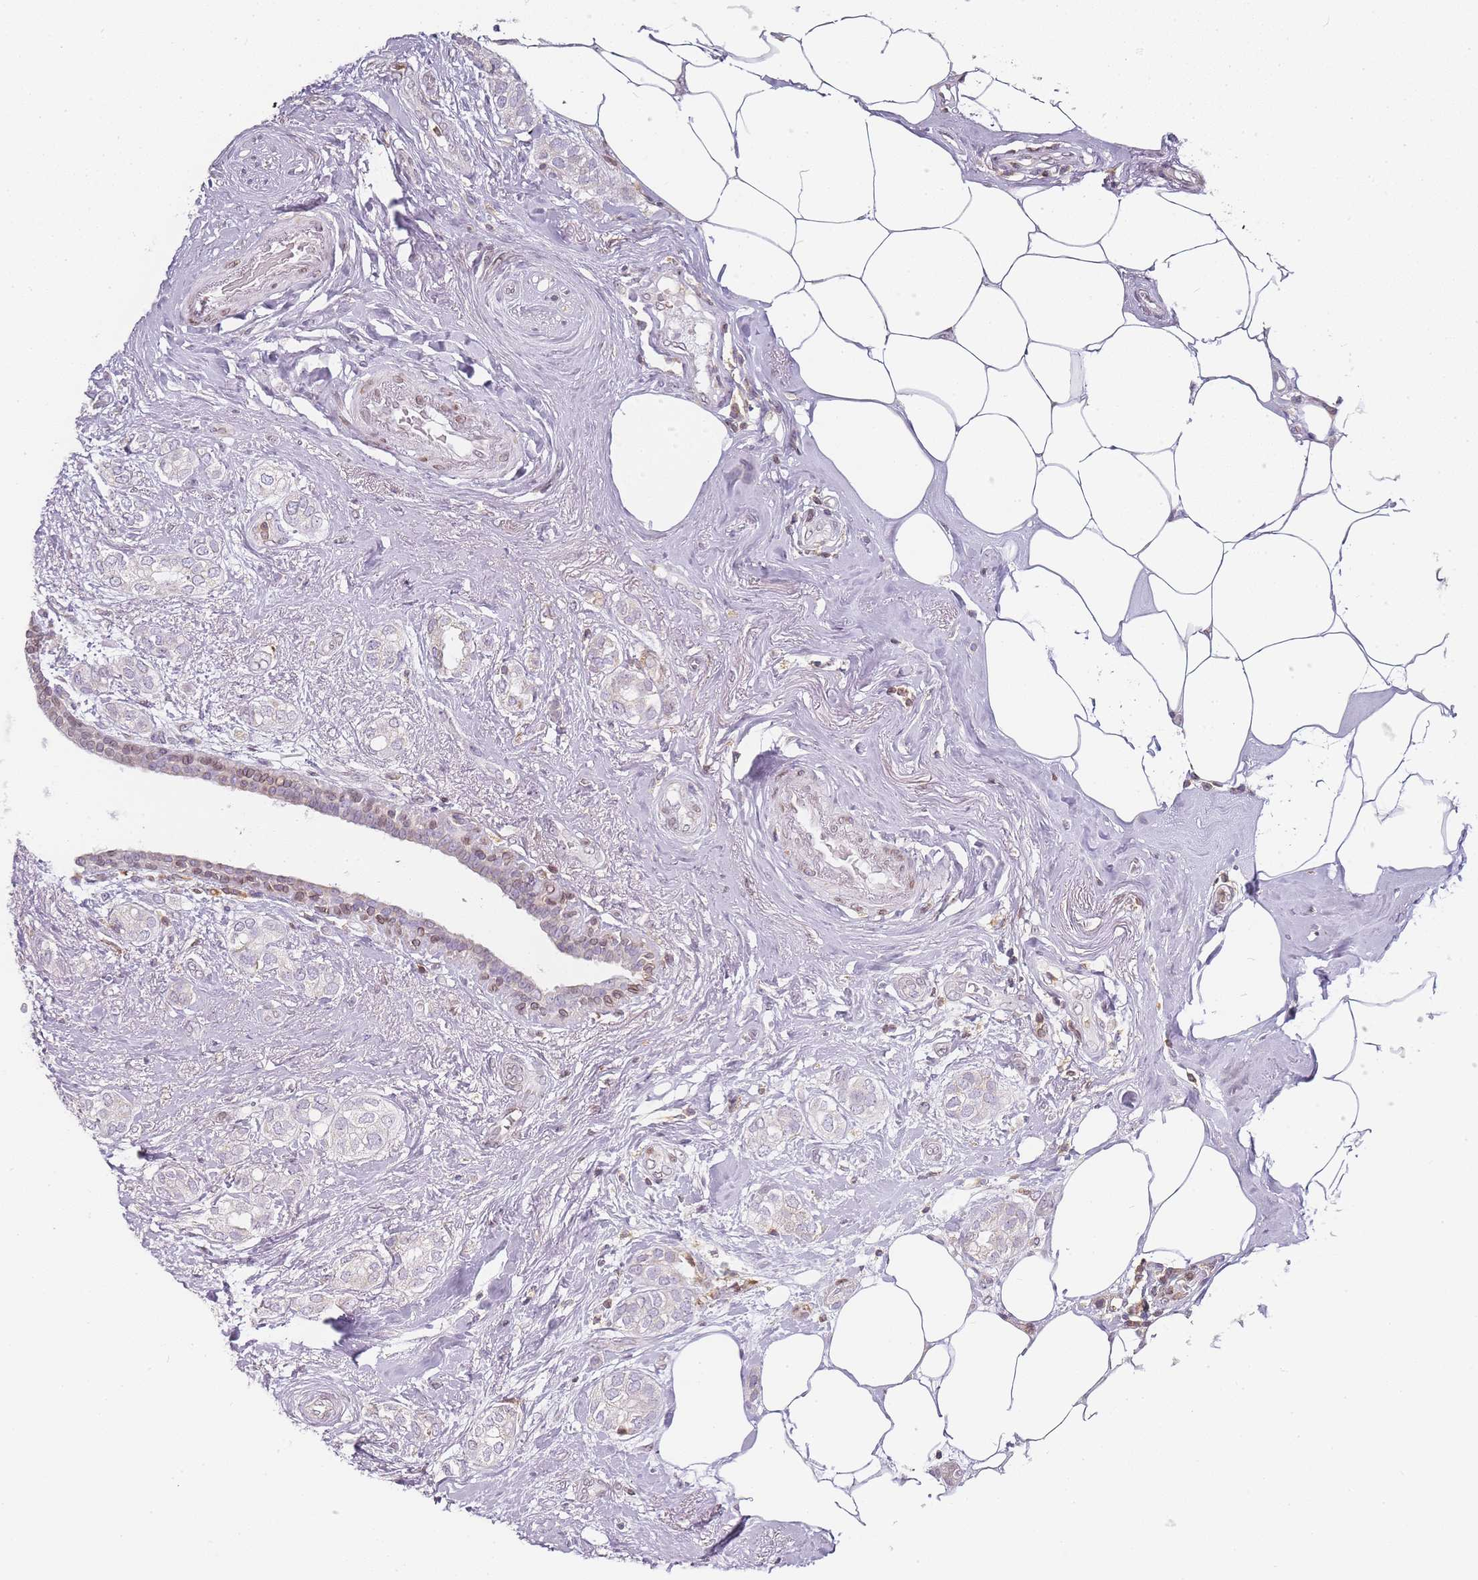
{"staining": {"intensity": "negative", "quantity": "none", "location": "none"}, "tissue": "breast cancer", "cell_type": "Tumor cells", "image_type": "cancer", "snomed": [{"axis": "morphology", "description": "Duct carcinoma"}, {"axis": "topography", "description": "Breast"}], "caption": "This is an immunohistochemistry (IHC) image of human breast cancer (intraductal carcinoma). There is no expression in tumor cells.", "gene": "JAKMIP1", "patient": {"sex": "female", "age": 73}}